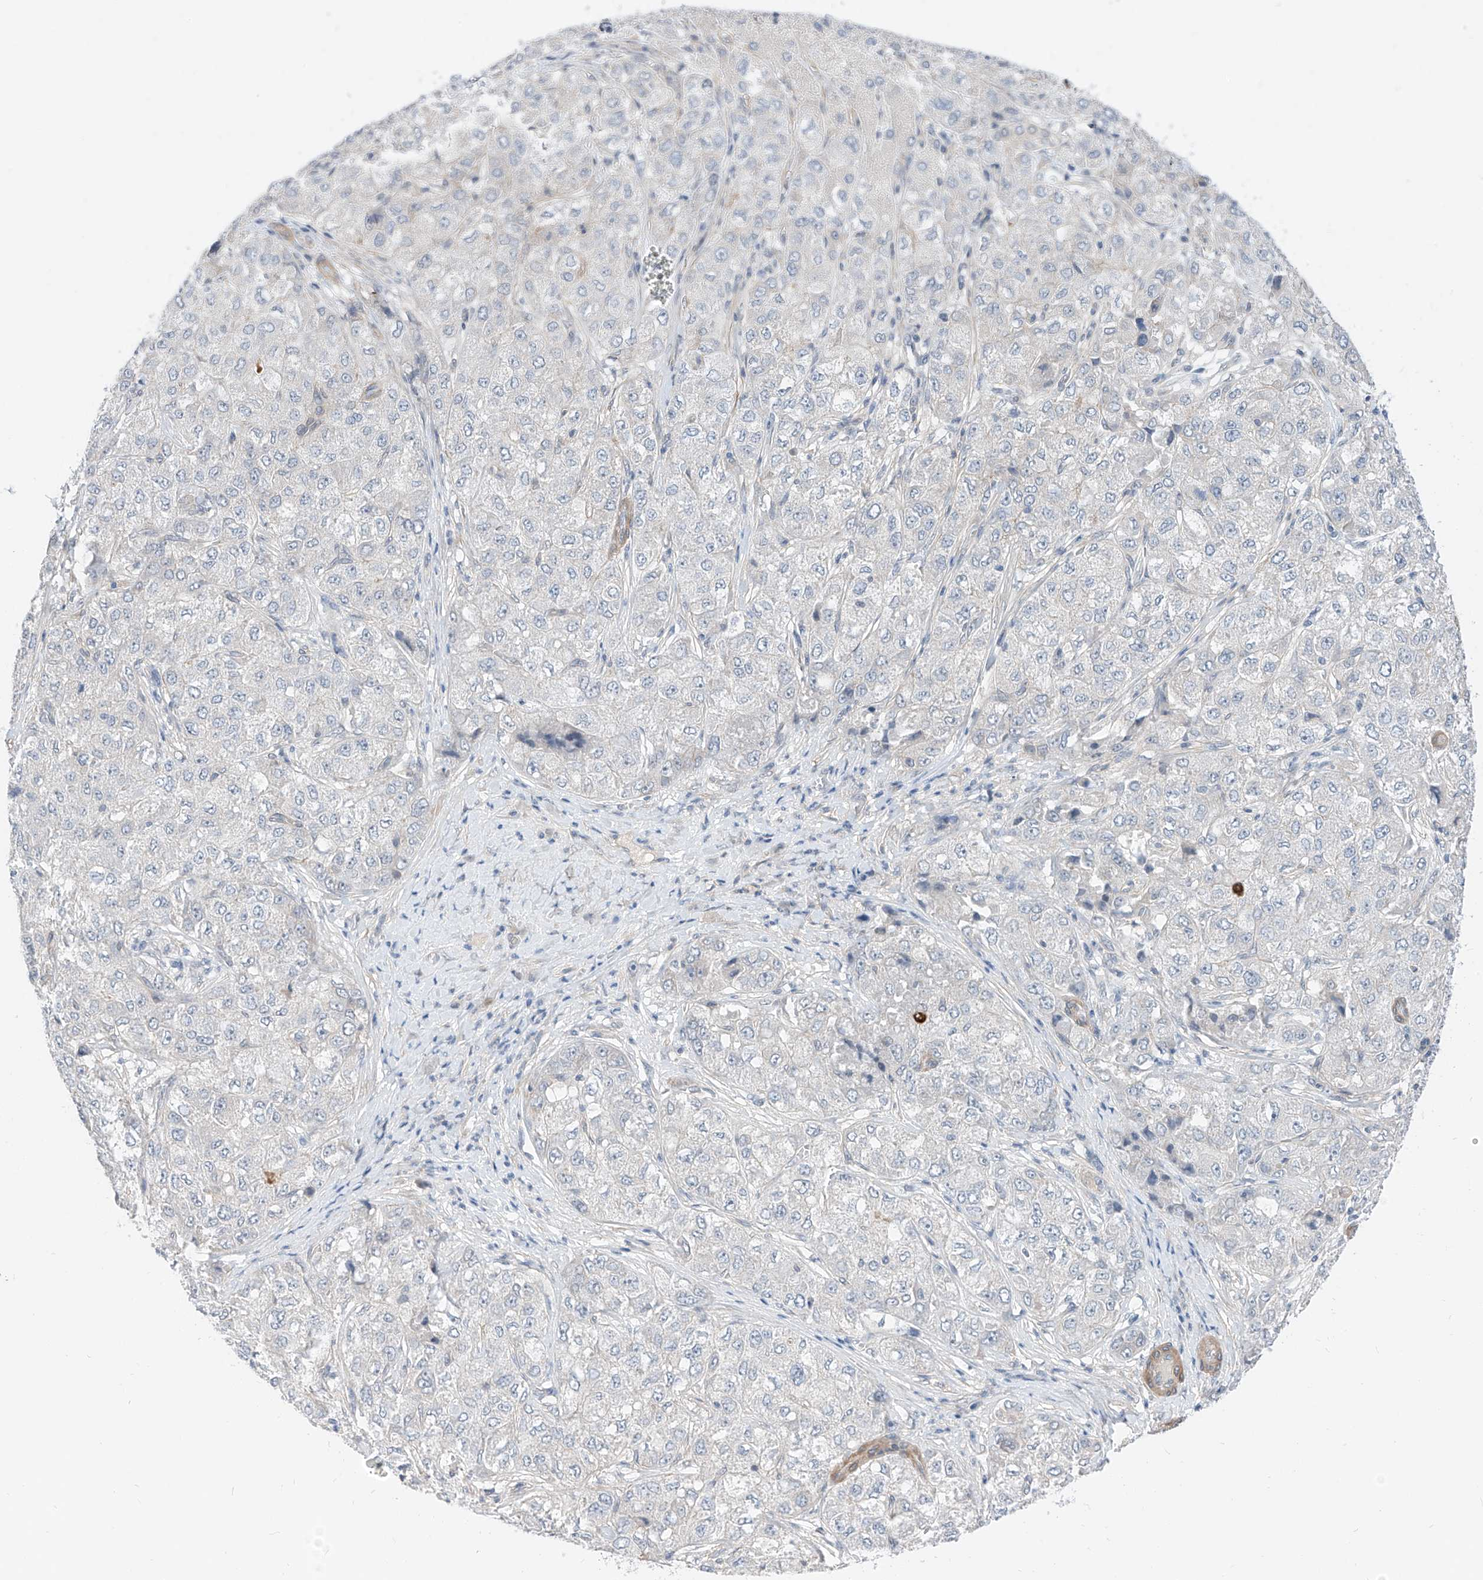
{"staining": {"intensity": "negative", "quantity": "none", "location": "none"}, "tissue": "liver cancer", "cell_type": "Tumor cells", "image_type": "cancer", "snomed": [{"axis": "morphology", "description": "Carcinoma, Hepatocellular, NOS"}, {"axis": "topography", "description": "Liver"}], "caption": "Tumor cells are negative for brown protein staining in liver cancer (hepatocellular carcinoma).", "gene": "ABLIM2", "patient": {"sex": "male", "age": 80}}